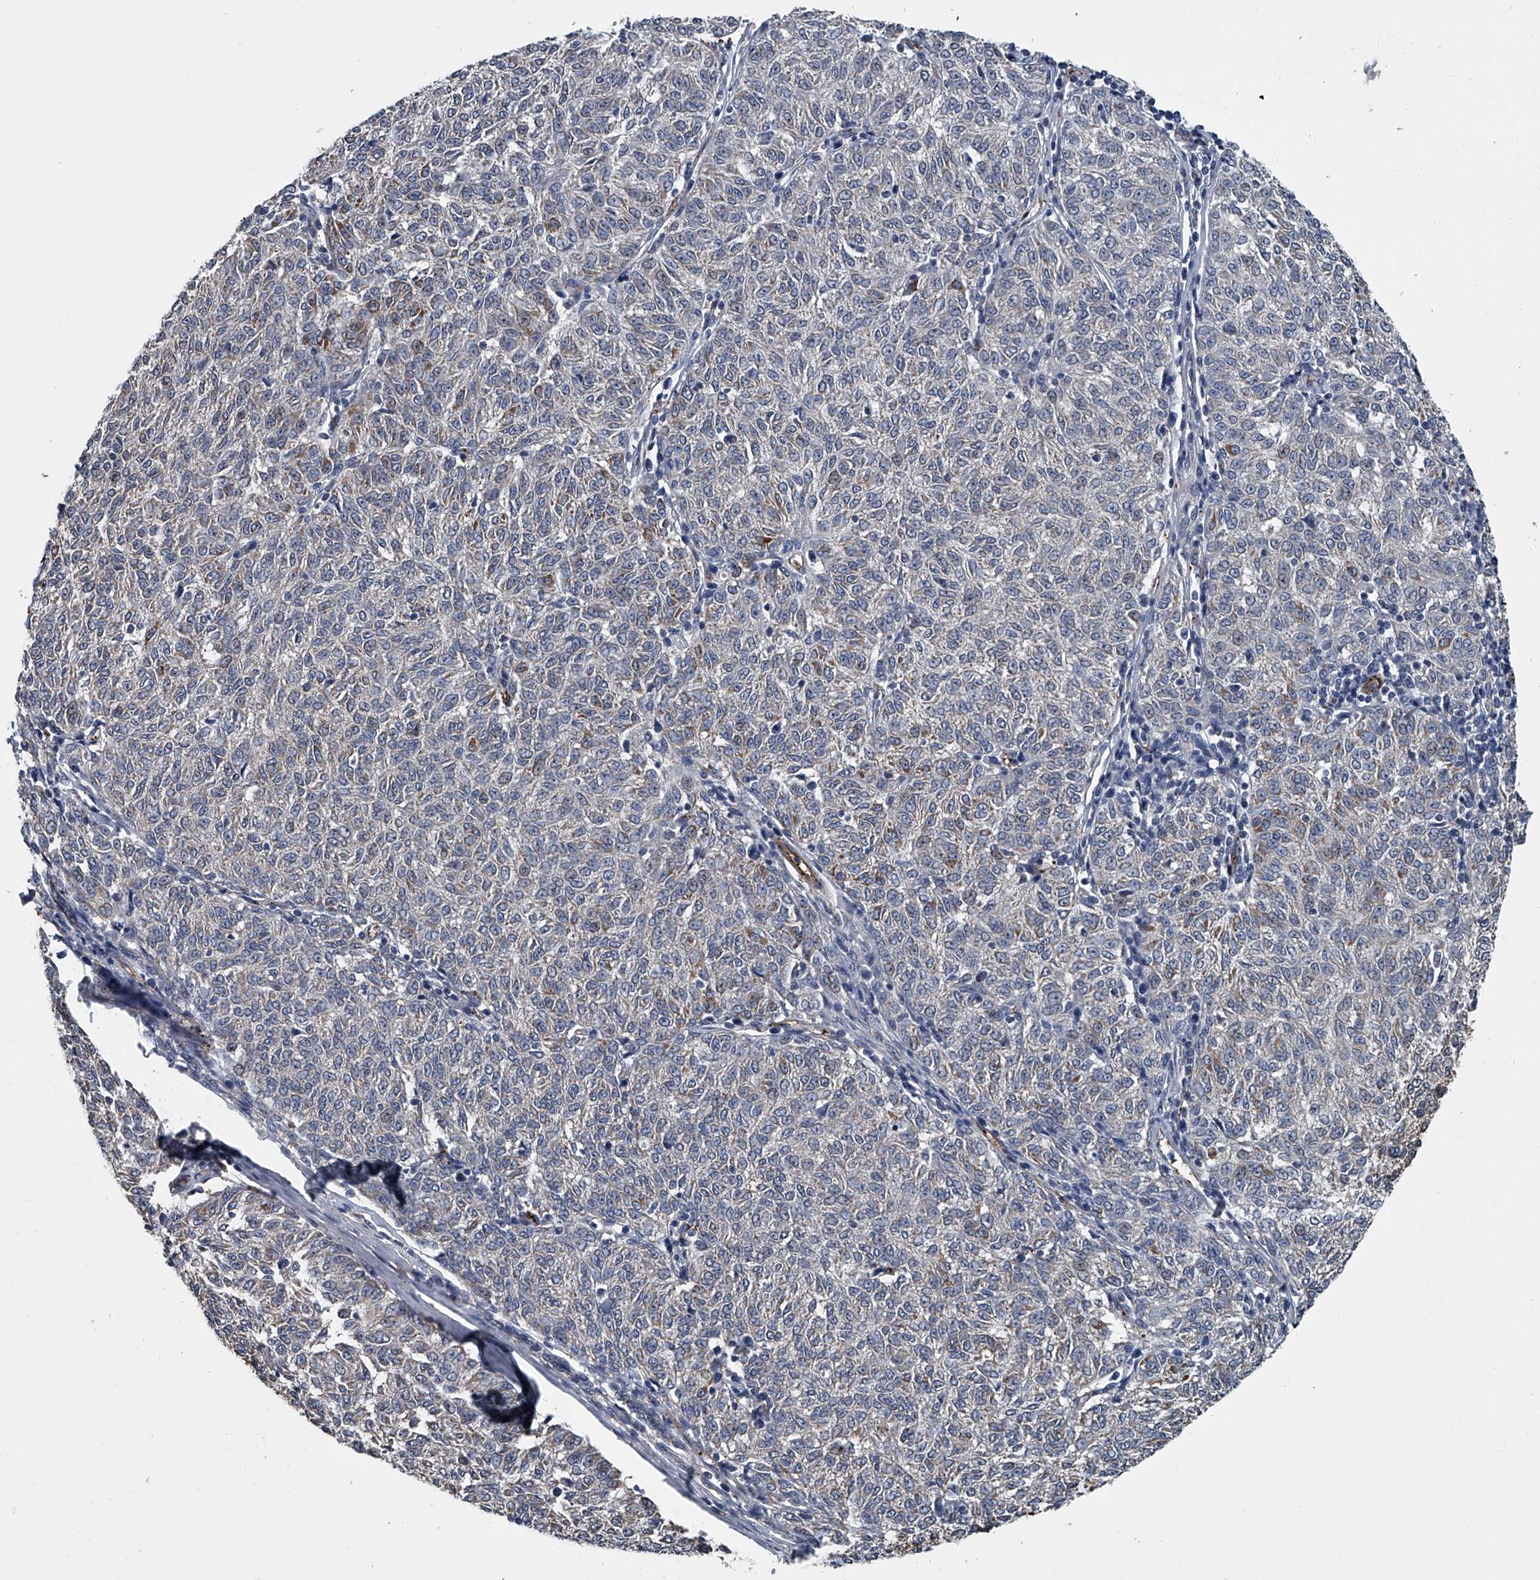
{"staining": {"intensity": "negative", "quantity": "none", "location": "none"}, "tissue": "melanoma", "cell_type": "Tumor cells", "image_type": "cancer", "snomed": [{"axis": "morphology", "description": "Malignant melanoma, NOS"}, {"axis": "topography", "description": "Skin"}], "caption": "Tumor cells are negative for brown protein staining in melanoma.", "gene": "LDLRAD2", "patient": {"sex": "female", "age": 72}}